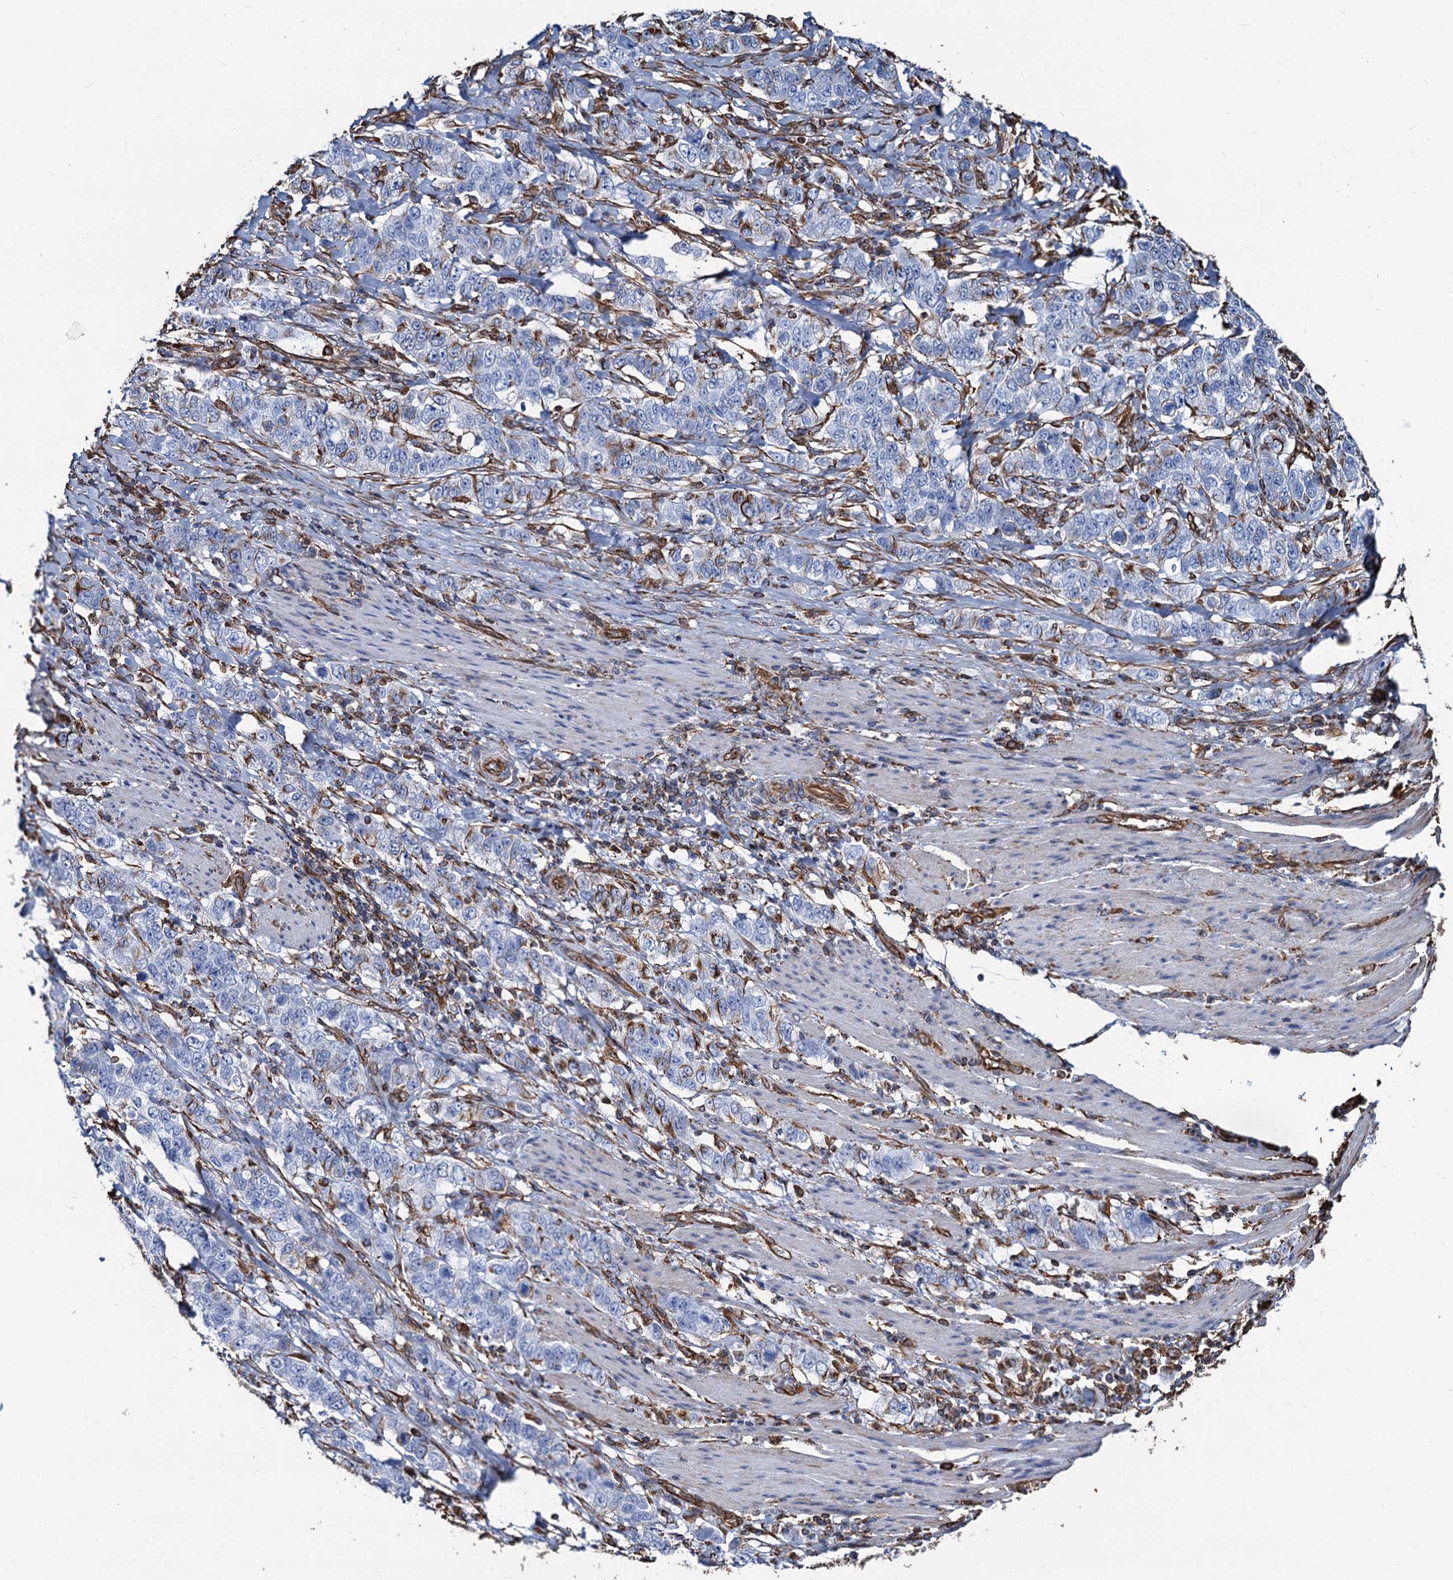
{"staining": {"intensity": "moderate", "quantity": "<25%", "location": "cytoplasmic/membranous"}, "tissue": "stomach cancer", "cell_type": "Tumor cells", "image_type": "cancer", "snomed": [{"axis": "morphology", "description": "Adenocarcinoma, NOS"}, {"axis": "topography", "description": "Stomach"}], "caption": "Protein staining reveals moderate cytoplasmic/membranous staining in approximately <25% of tumor cells in stomach cancer (adenocarcinoma). (IHC, brightfield microscopy, high magnification).", "gene": "PGM2", "patient": {"sex": "male", "age": 48}}